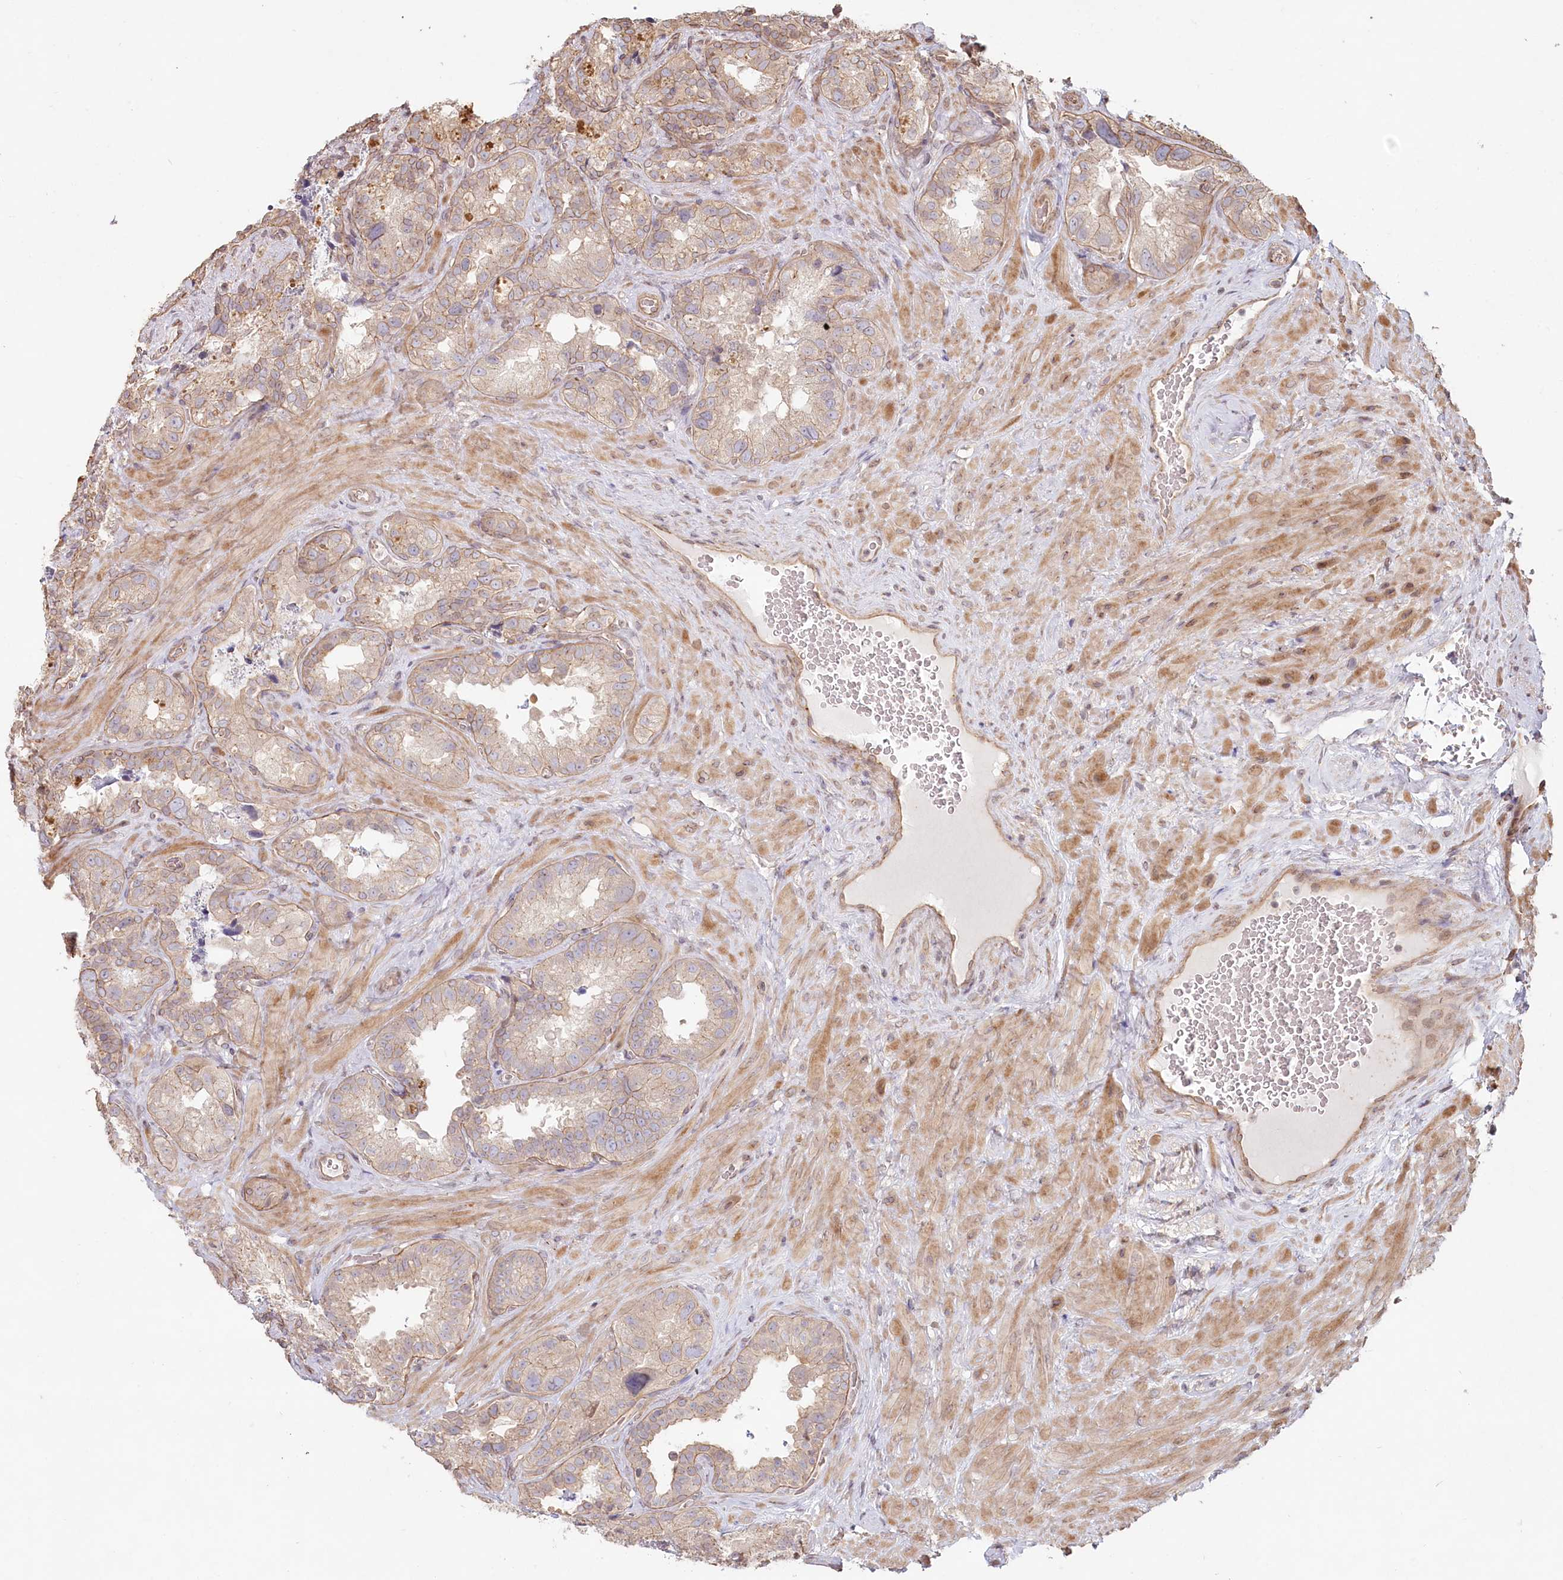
{"staining": {"intensity": "weak", "quantity": "<25%", "location": "cytoplasmic/membranous"}, "tissue": "seminal vesicle", "cell_type": "Glandular cells", "image_type": "normal", "snomed": [{"axis": "morphology", "description": "Normal tissue, NOS"}, {"axis": "topography", "description": "Seminal veicle"}, {"axis": "topography", "description": "Peripheral nerve tissue"}], "caption": "Seminal vesicle was stained to show a protein in brown. There is no significant expression in glandular cells. Nuclei are stained in blue.", "gene": "TCHP", "patient": {"sex": "male", "age": 67}}